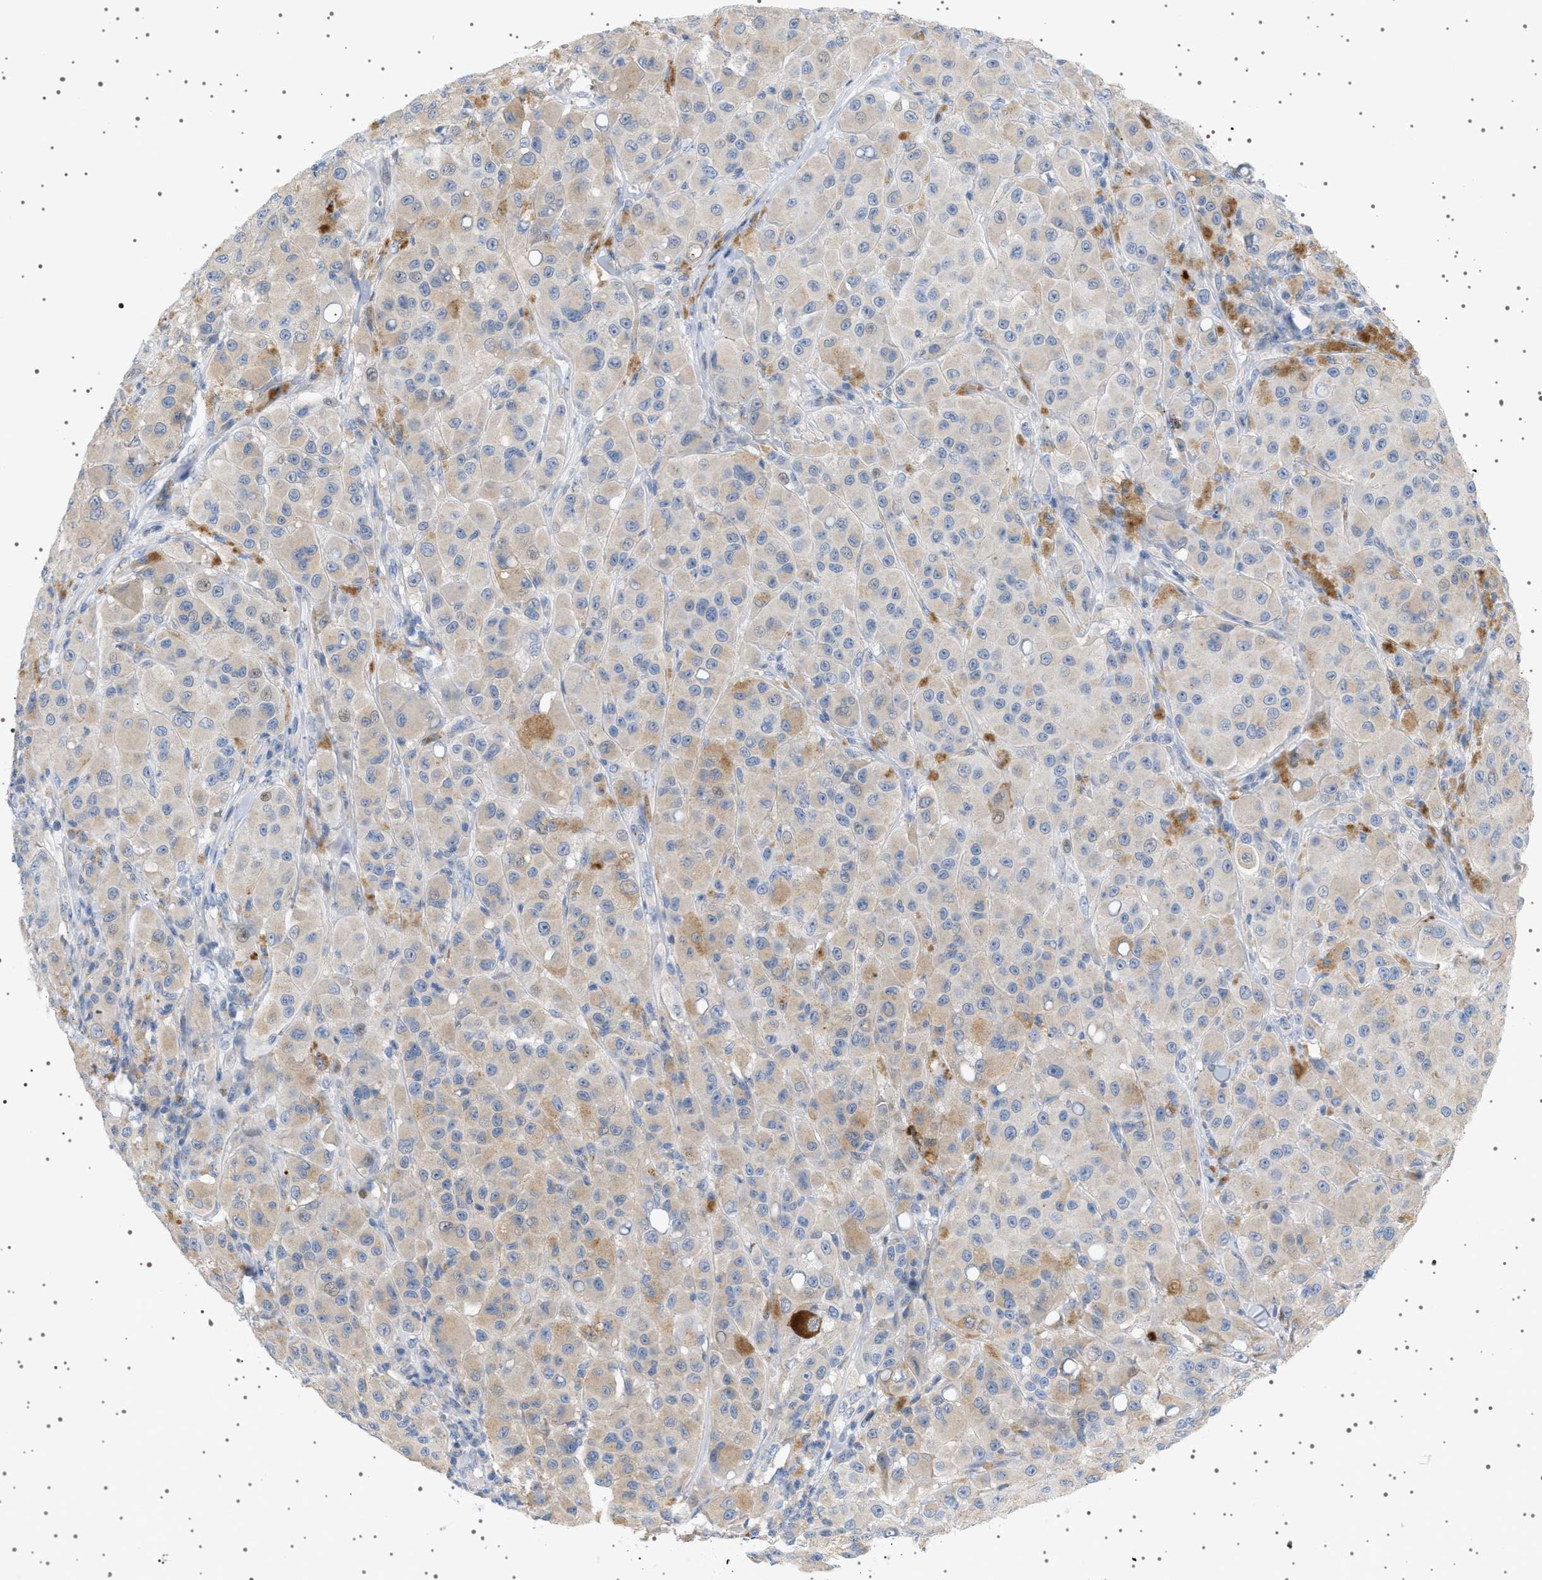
{"staining": {"intensity": "negative", "quantity": "none", "location": "none"}, "tissue": "melanoma", "cell_type": "Tumor cells", "image_type": "cancer", "snomed": [{"axis": "morphology", "description": "Malignant melanoma, NOS"}, {"axis": "topography", "description": "Skin"}], "caption": "IHC micrograph of neoplastic tissue: malignant melanoma stained with DAB exhibits no significant protein positivity in tumor cells.", "gene": "ADCY10", "patient": {"sex": "male", "age": 84}}